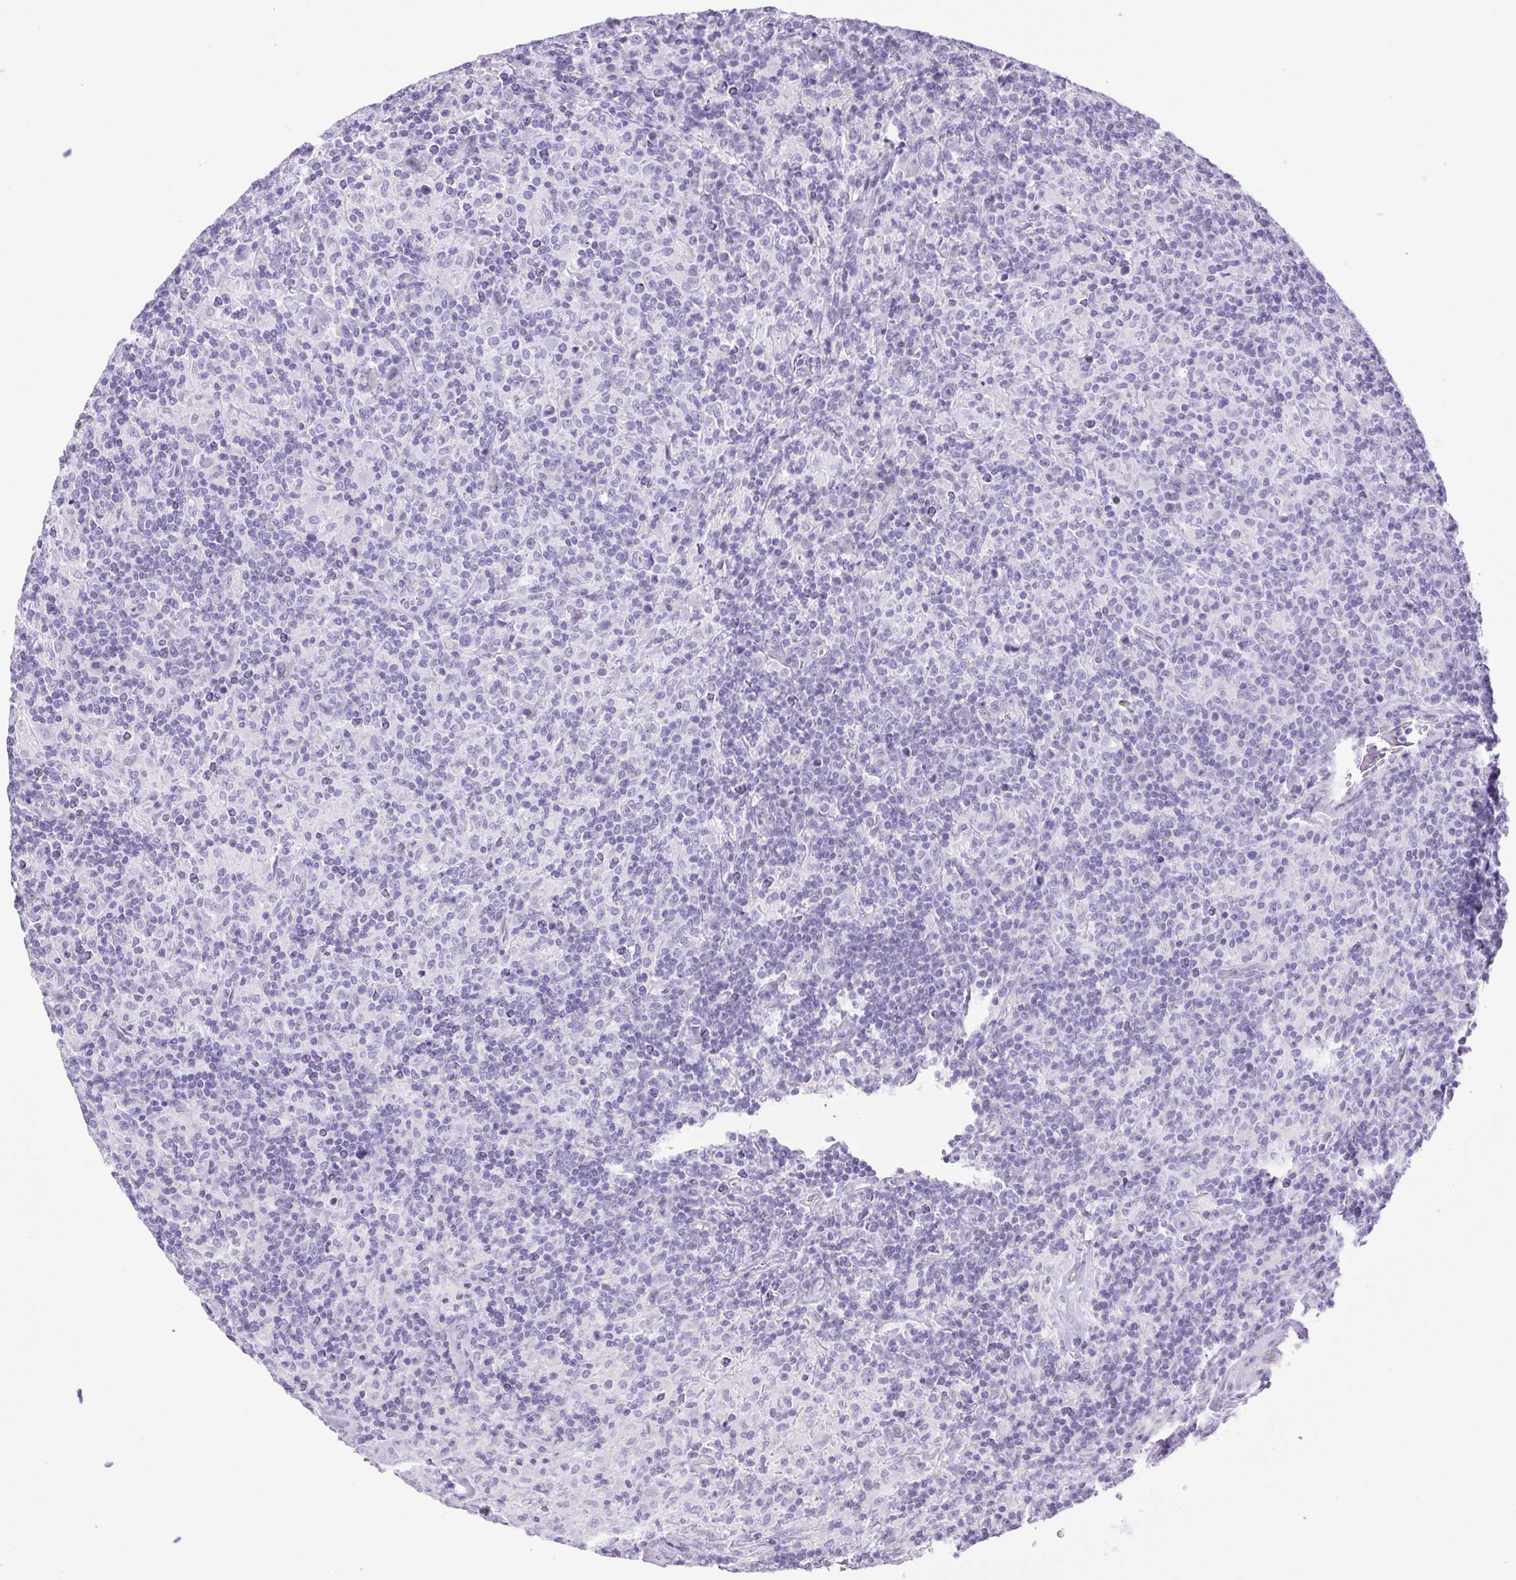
{"staining": {"intensity": "negative", "quantity": "none", "location": "none"}, "tissue": "lymphoma", "cell_type": "Tumor cells", "image_type": "cancer", "snomed": [{"axis": "morphology", "description": "Hodgkin's disease, NOS"}, {"axis": "topography", "description": "Lymph node"}], "caption": "A micrograph of human Hodgkin's disease is negative for staining in tumor cells.", "gene": "CDSN", "patient": {"sex": "male", "age": 70}}